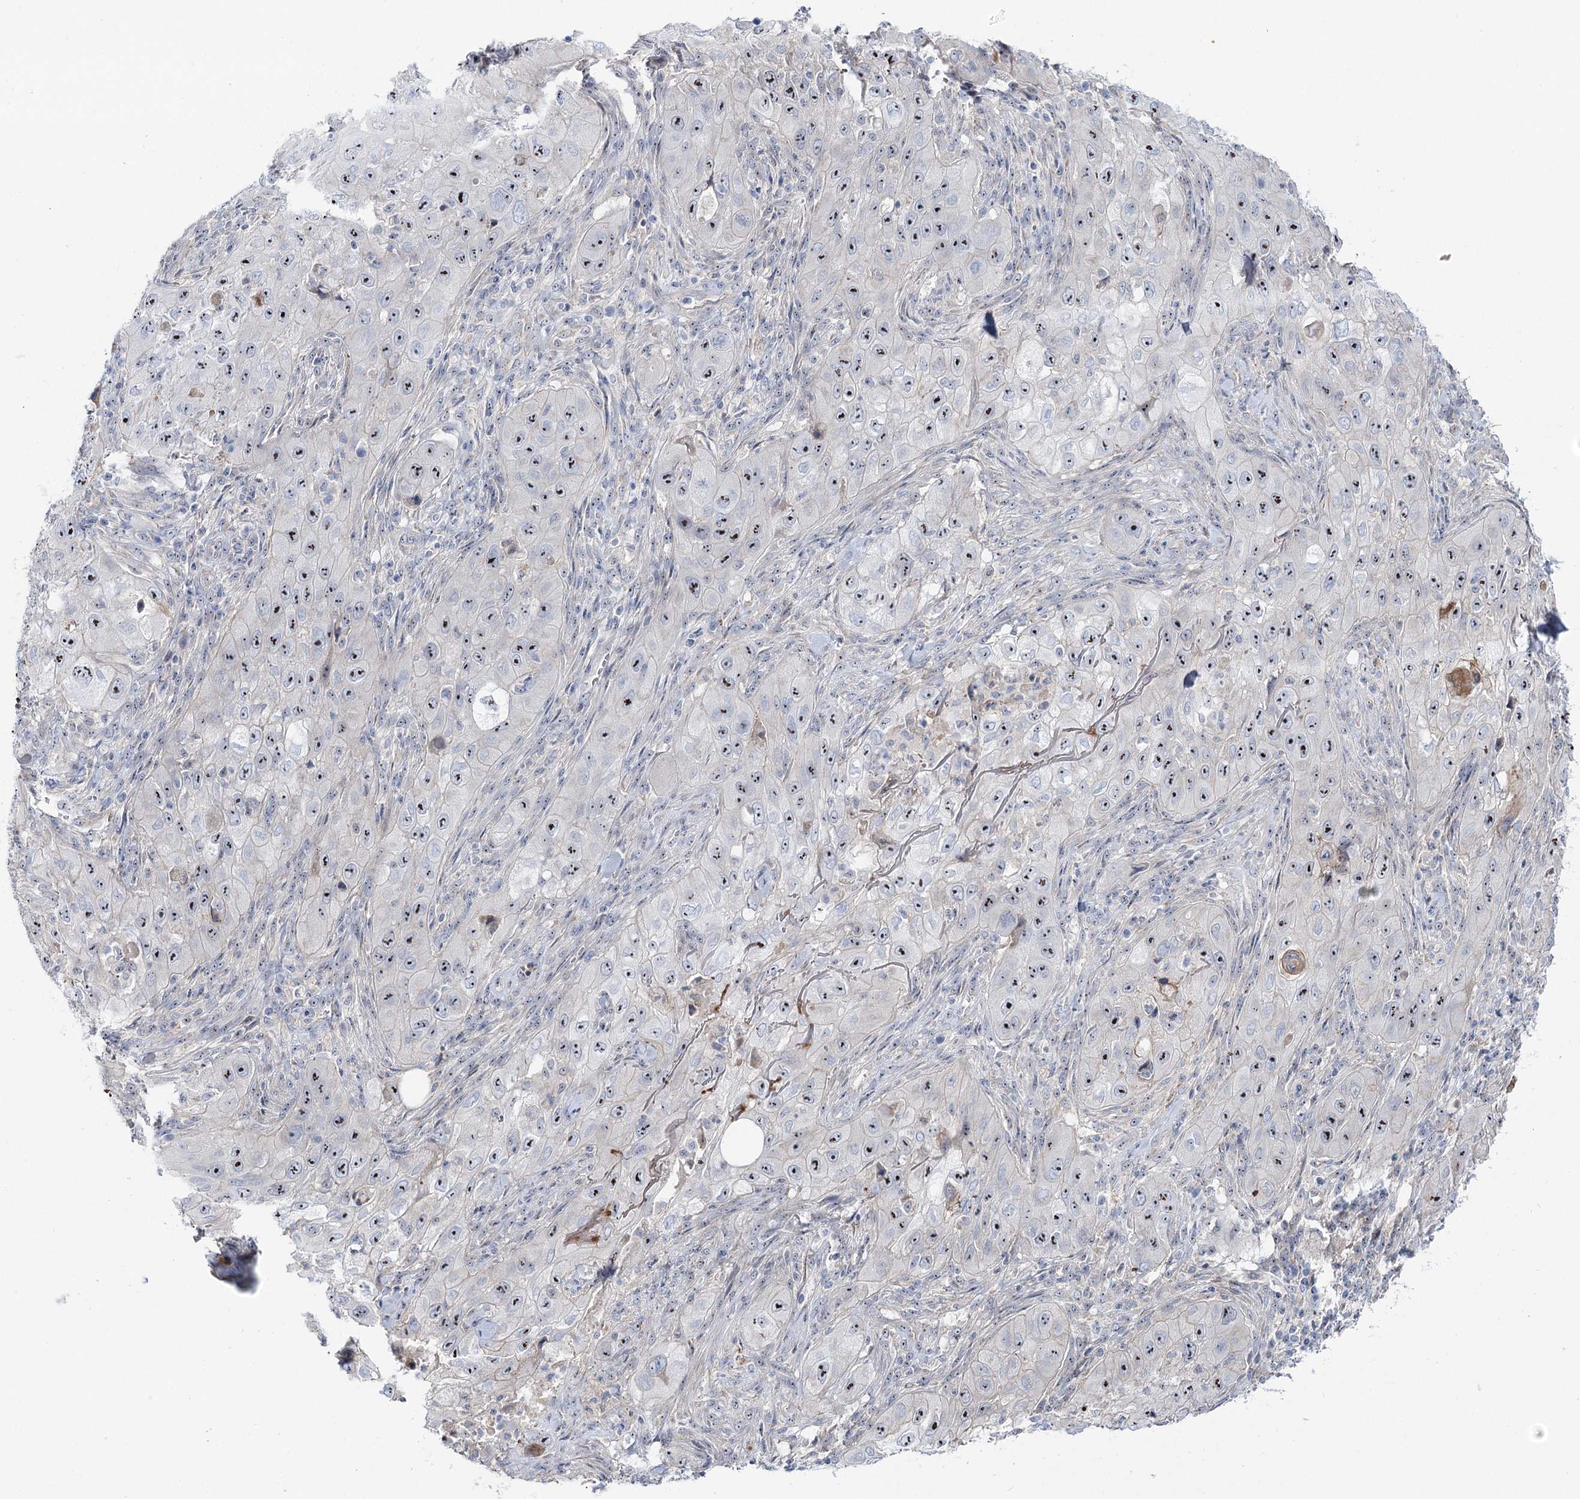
{"staining": {"intensity": "moderate", "quantity": "25%-75%", "location": "nuclear"}, "tissue": "skin cancer", "cell_type": "Tumor cells", "image_type": "cancer", "snomed": [{"axis": "morphology", "description": "Squamous cell carcinoma, NOS"}, {"axis": "topography", "description": "Skin"}, {"axis": "topography", "description": "Subcutis"}], "caption": "Moderate nuclear protein expression is identified in approximately 25%-75% of tumor cells in skin squamous cell carcinoma.", "gene": "SUOX", "patient": {"sex": "male", "age": 73}}